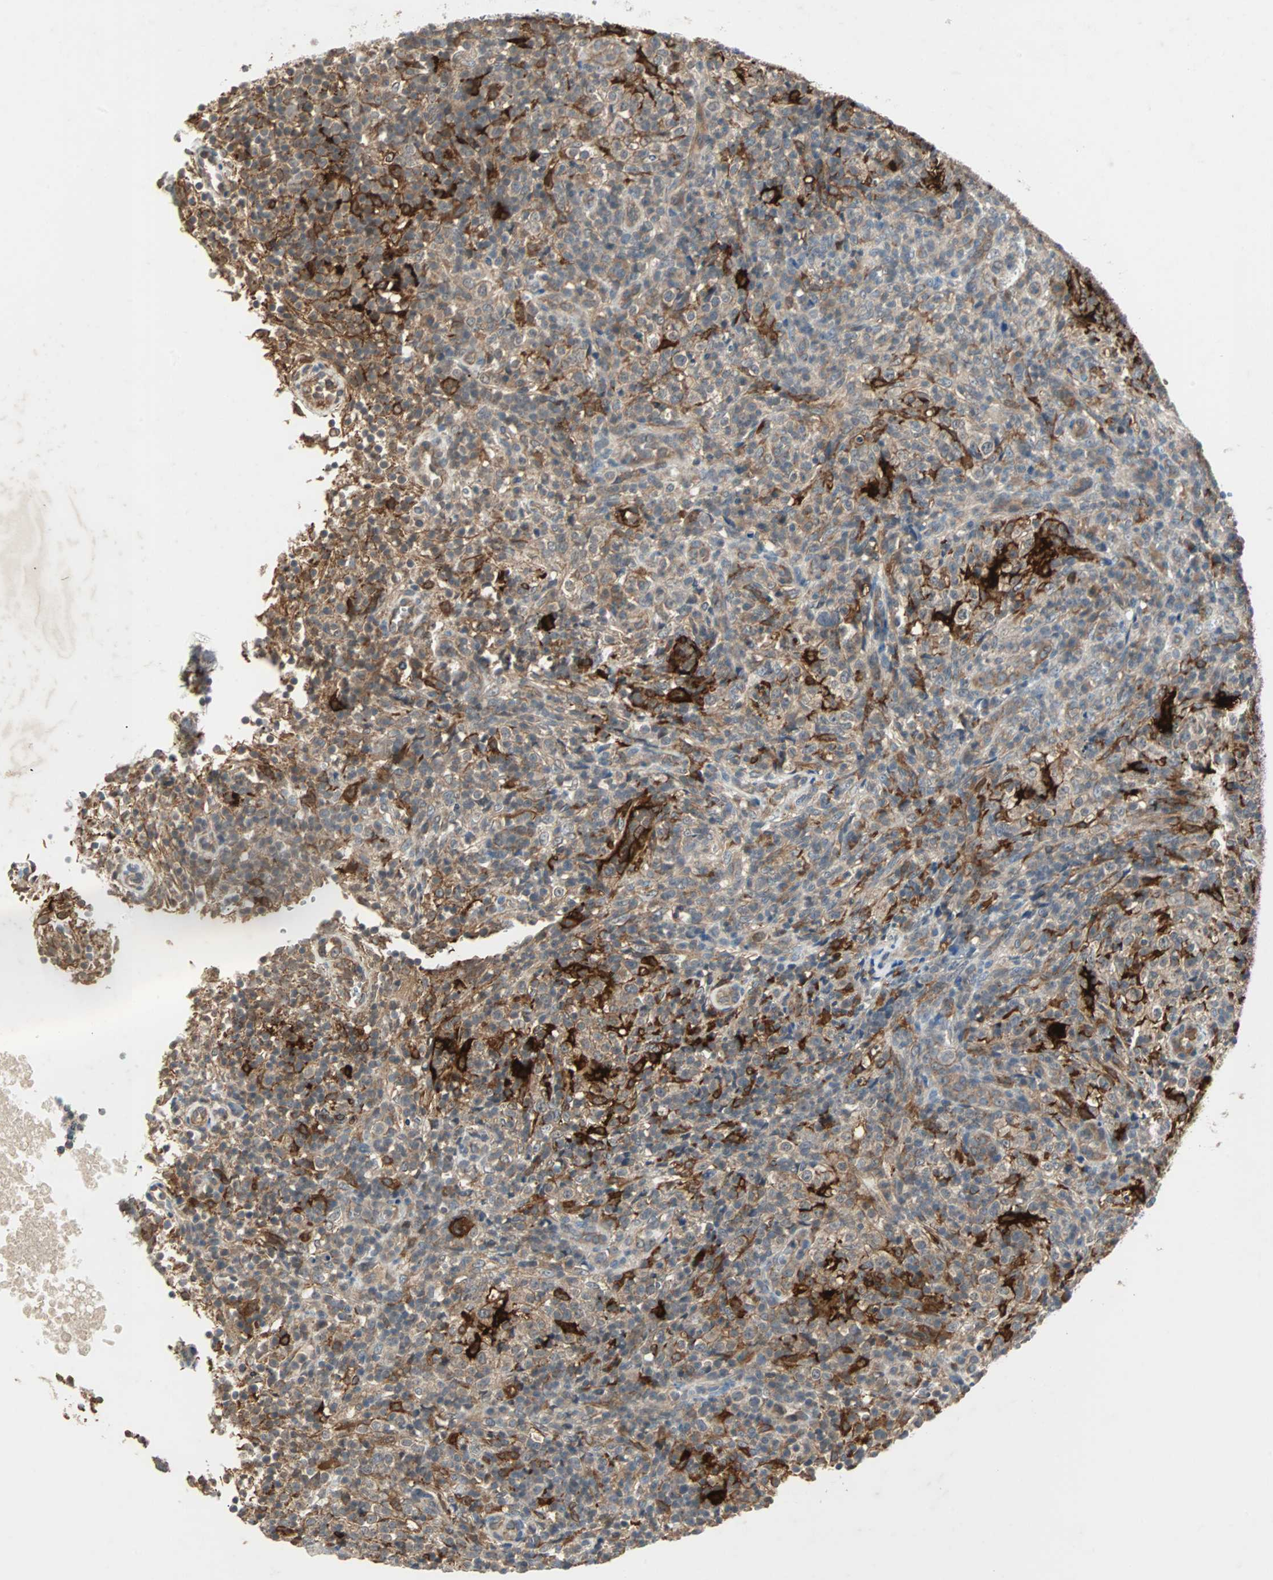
{"staining": {"intensity": "weak", "quantity": "25%-75%", "location": "cytoplasmic/membranous"}, "tissue": "lymphoma", "cell_type": "Tumor cells", "image_type": "cancer", "snomed": [{"axis": "morphology", "description": "Malignant lymphoma, non-Hodgkin's type, High grade"}, {"axis": "topography", "description": "Lymph node"}], "caption": "Brown immunohistochemical staining in human lymphoma exhibits weak cytoplasmic/membranous staining in approximately 25%-75% of tumor cells. (Brightfield microscopy of DAB IHC at high magnification).", "gene": "CMC2", "patient": {"sex": "female", "age": 76}}